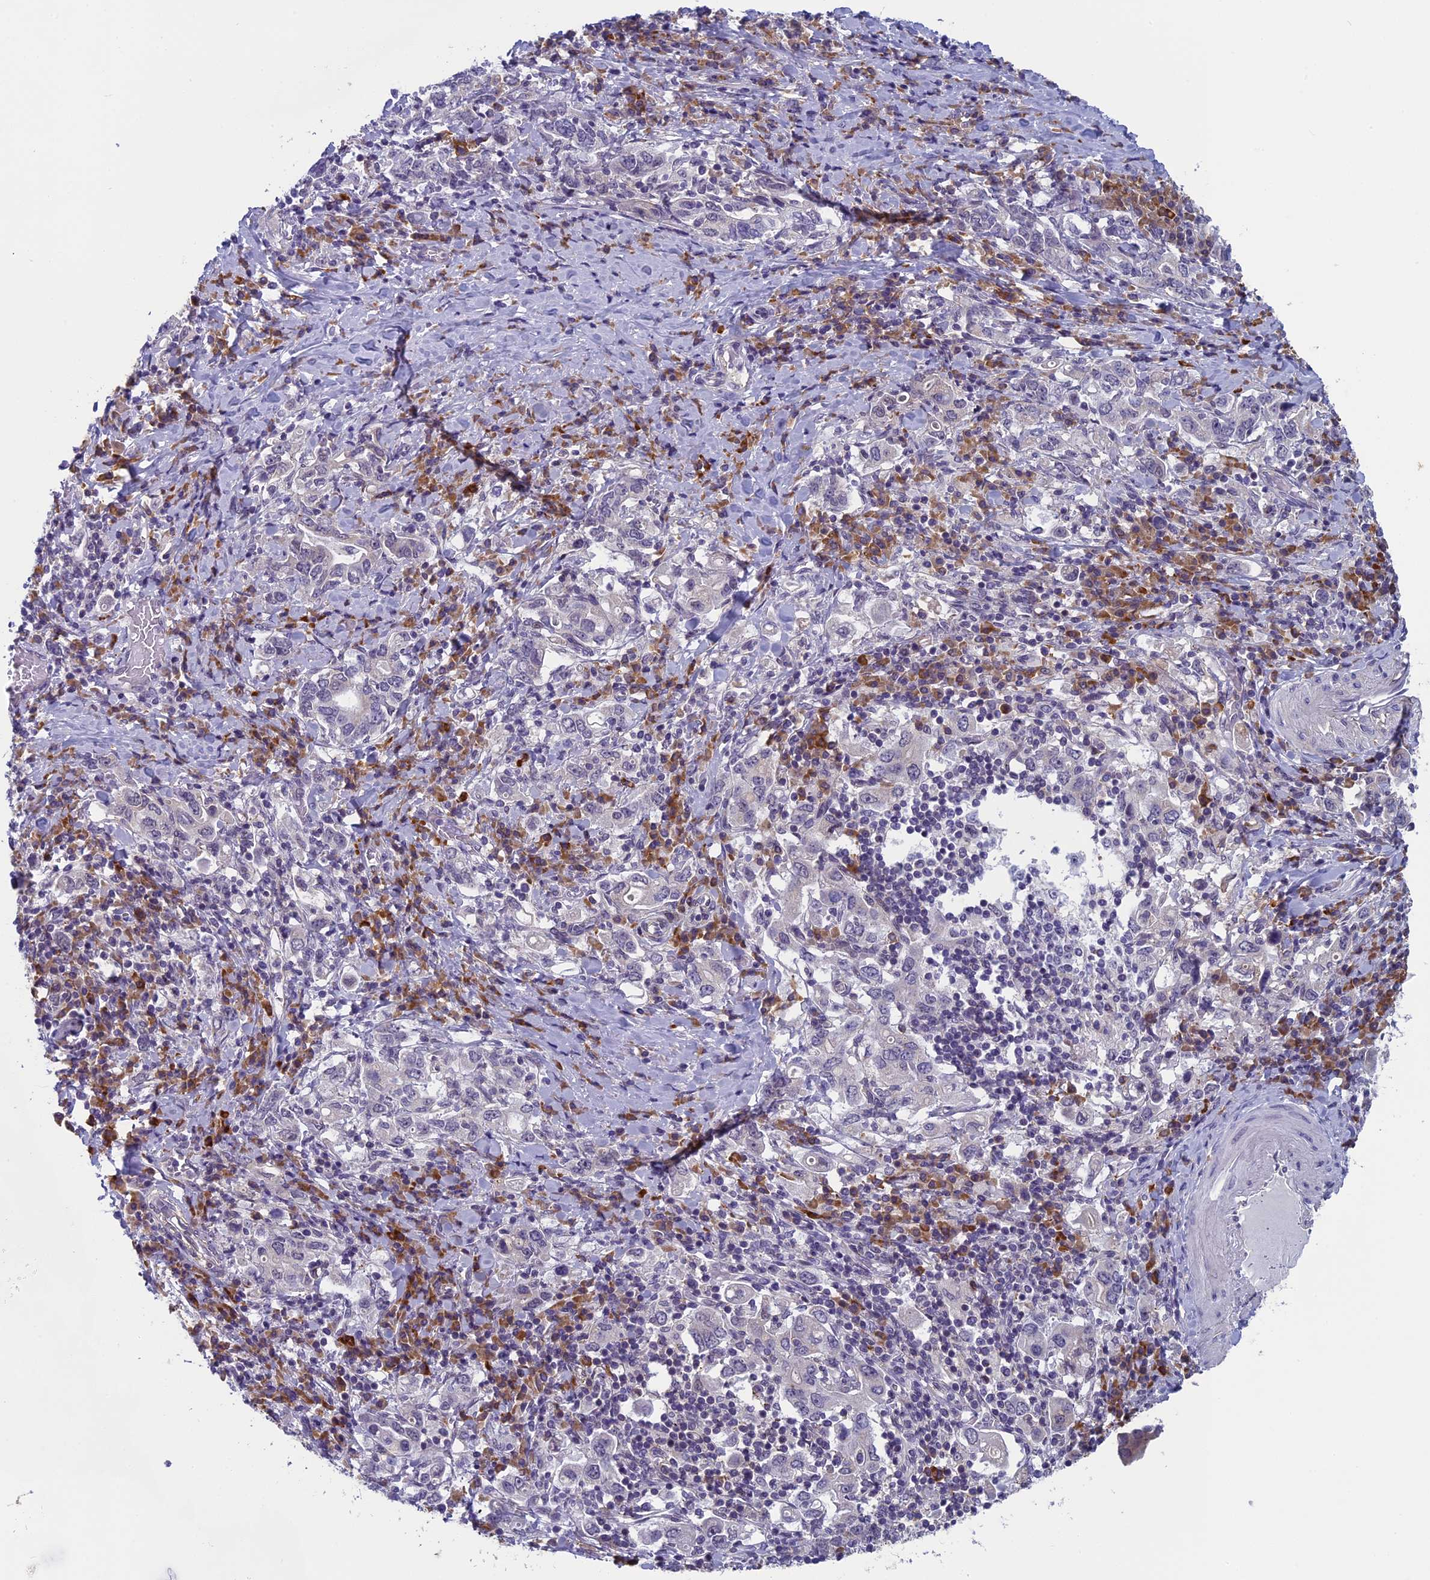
{"staining": {"intensity": "negative", "quantity": "none", "location": "none"}, "tissue": "stomach cancer", "cell_type": "Tumor cells", "image_type": "cancer", "snomed": [{"axis": "morphology", "description": "Adenocarcinoma, NOS"}, {"axis": "topography", "description": "Stomach, upper"}, {"axis": "topography", "description": "Stomach"}], "caption": "A photomicrograph of human stomach cancer is negative for staining in tumor cells.", "gene": "CNEP1R1", "patient": {"sex": "male", "age": 62}}